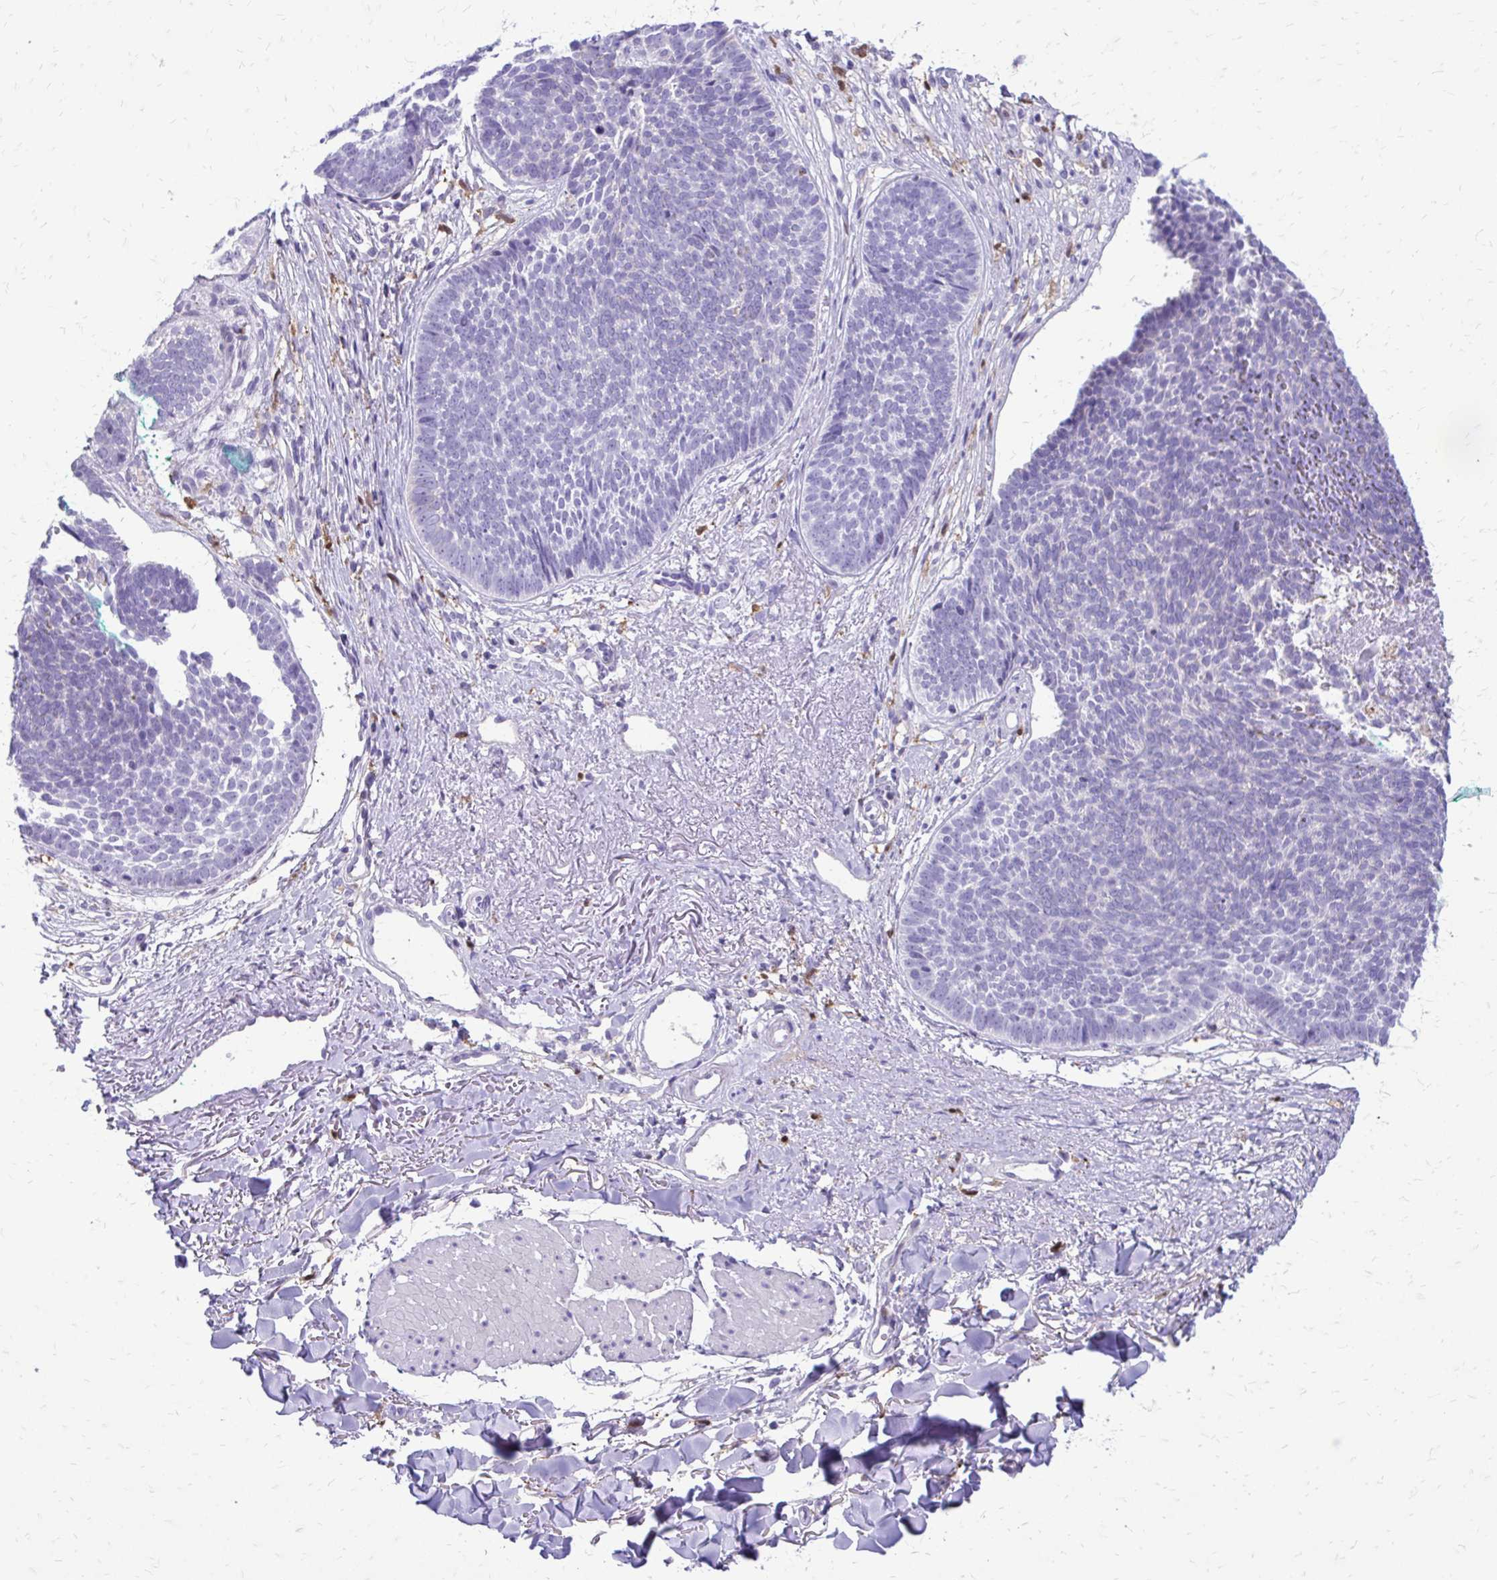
{"staining": {"intensity": "negative", "quantity": "none", "location": "none"}, "tissue": "skin cancer", "cell_type": "Tumor cells", "image_type": "cancer", "snomed": [{"axis": "morphology", "description": "Basal cell carcinoma"}, {"axis": "topography", "description": "Skin"}, {"axis": "topography", "description": "Skin of neck"}, {"axis": "topography", "description": "Skin of shoulder"}, {"axis": "topography", "description": "Skin of back"}], "caption": "Tumor cells show no significant positivity in skin cancer (basal cell carcinoma).", "gene": "SIGLEC11", "patient": {"sex": "male", "age": 80}}